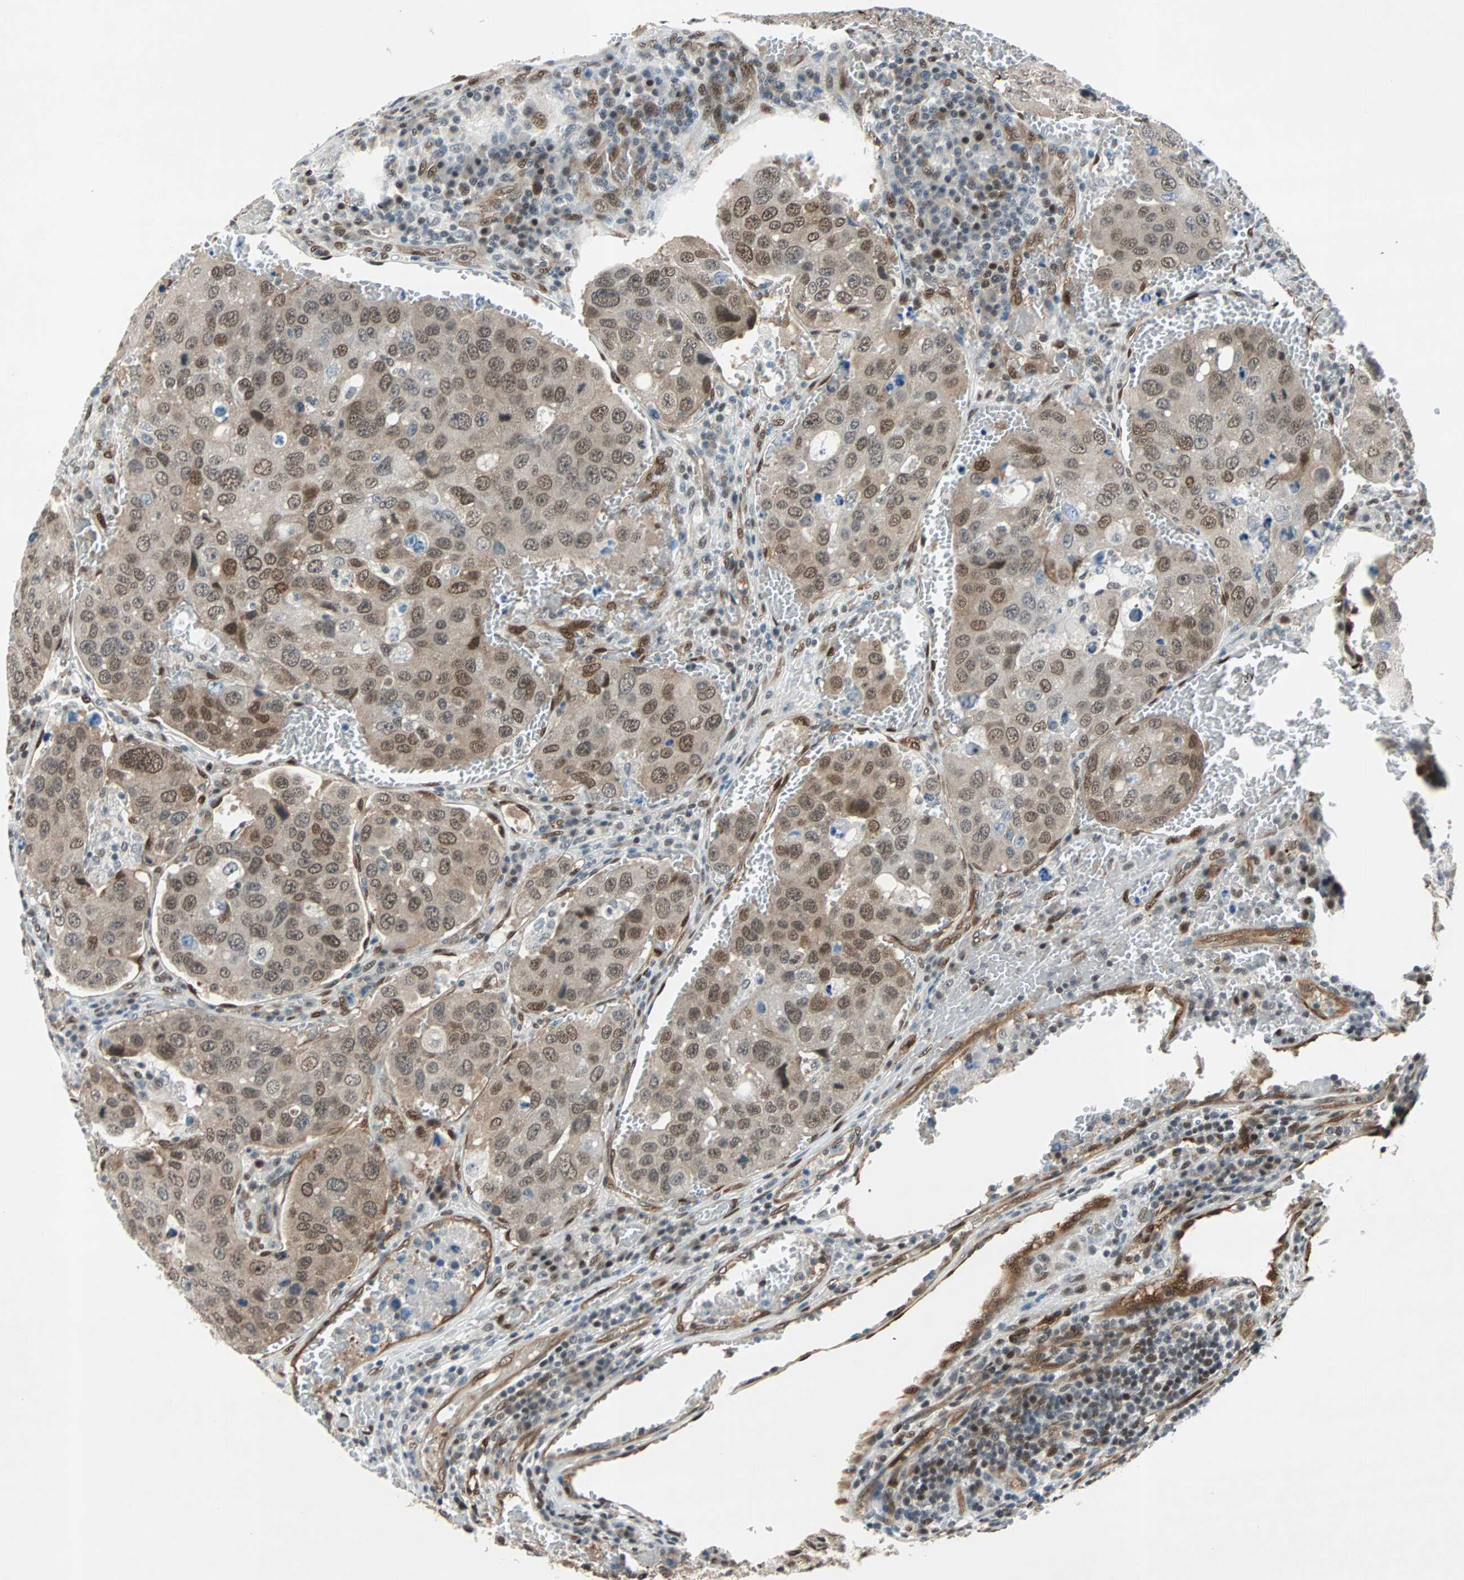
{"staining": {"intensity": "moderate", "quantity": ">75%", "location": "cytoplasmic/membranous,nuclear"}, "tissue": "urothelial cancer", "cell_type": "Tumor cells", "image_type": "cancer", "snomed": [{"axis": "morphology", "description": "Urothelial carcinoma, High grade"}, {"axis": "topography", "description": "Lymph node"}, {"axis": "topography", "description": "Urinary bladder"}], "caption": "A photomicrograph of human urothelial carcinoma (high-grade) stained for a protein exhibits moderate cytoplasmic/membranous and nuclear brown staining in tumor cells. The protein is shown in brown color, while the nuclei are stained blue.", "gene": "WWTR1", "patient": {"sex": "male", "age": 51}}